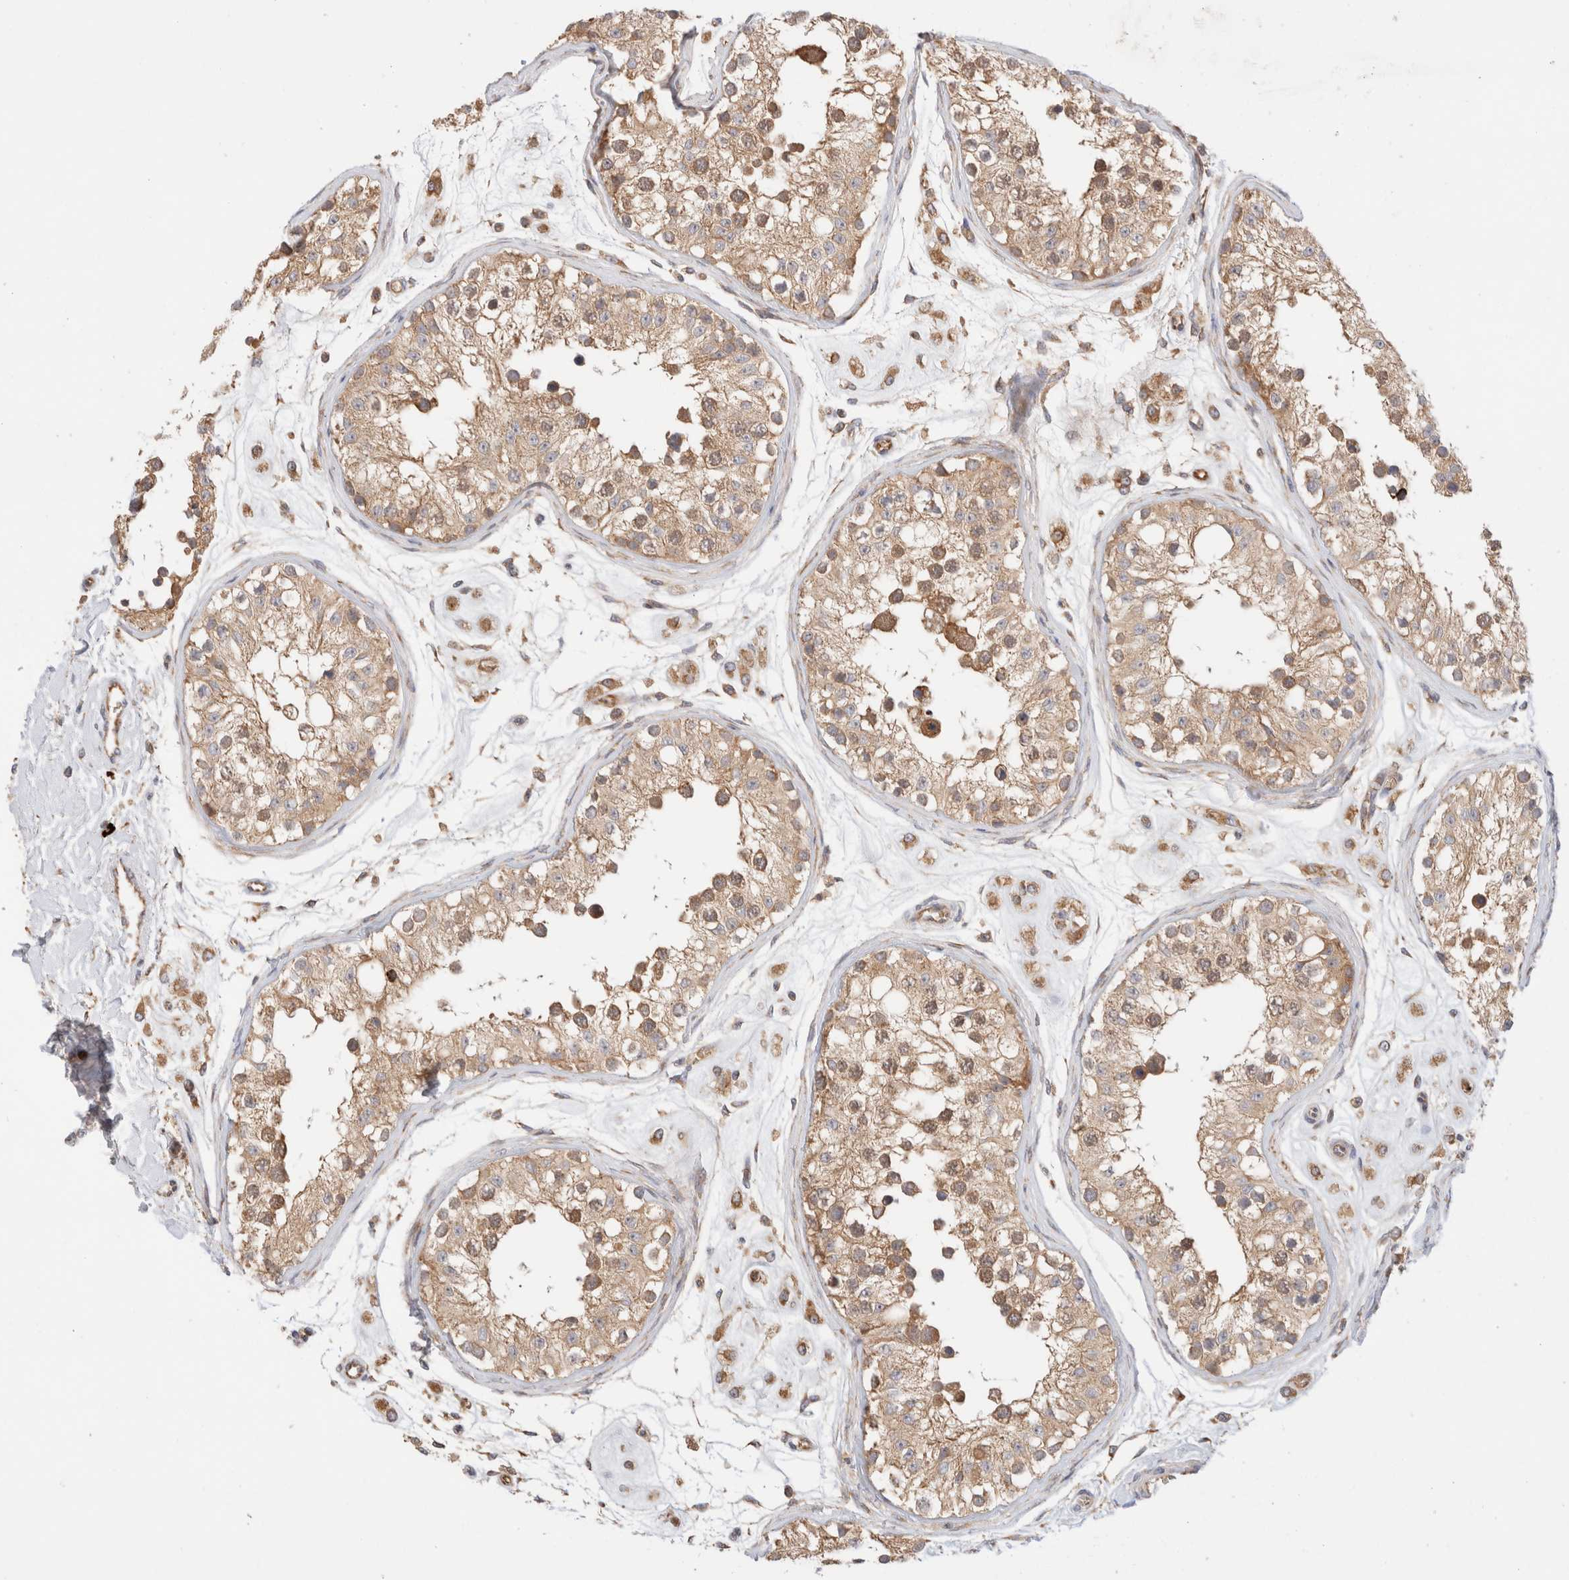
{"staining": {"intensity": "moderate", "quantity": ">75%", "location": "cytoplasmic/membranous"}, "tissue": "testis", "cell_type": "Cells in seminiferous ducts", "image_type": "normal", "snomed": [{"axis": "morphology", "description": "Normal tissue, NOS"}, {"axis": "morphology", "description": "Adenocarcinoma, metastatic, NOS"}, {"axis": "topography", "description": "Testis"}], "caption": "IHC micrograph of benign human testis stained for a protein (brown), which exhibits medium levels of moderate cytoplasmic/membranous positivity in approximately >75% of cells in seminiferous ducts.", "gene": "UTS2B", "patient": {"sex": "male", "age": 26}}